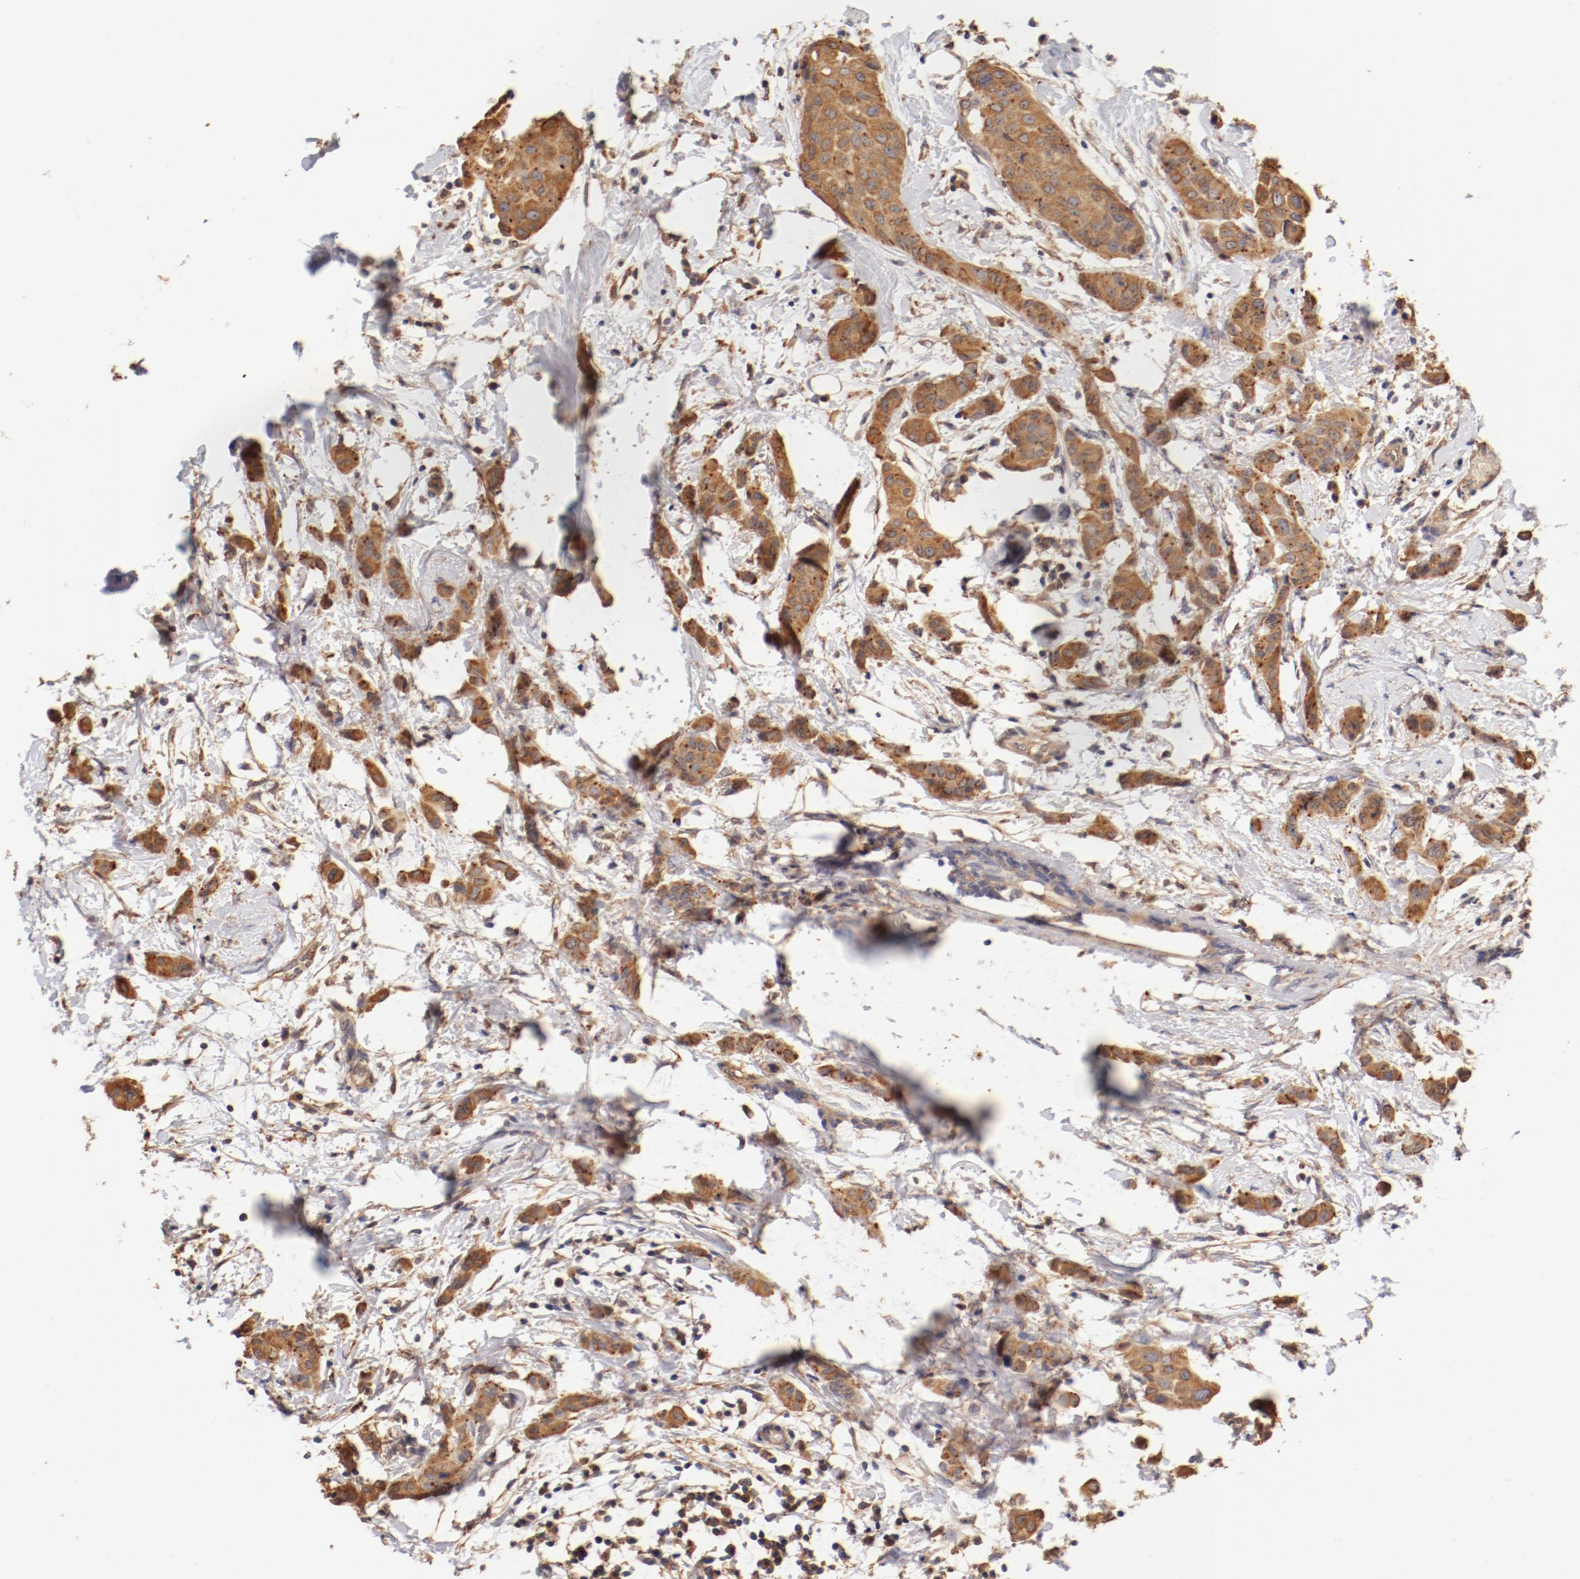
{"staining": {"intensity": "moderate", "quantity": ">75%", "location": "cytoplasmic/membranous"}, "tissue": "breast cancer", "cell_type": "Tumor cells", "image_type": "cancer", "snomed": [{"axis": "morphology", "description": "Duct carcinoma"}, {"axis": "topography", "description": "Breast"}], "caption": "A brown stain highlights moderate cytoplasmic/membranous expression of a protein in infiltrating ductal carcinoma (breast) tumor cells.", "gene": "FCMR", "patient": {"sex": "female", "age": 40}}